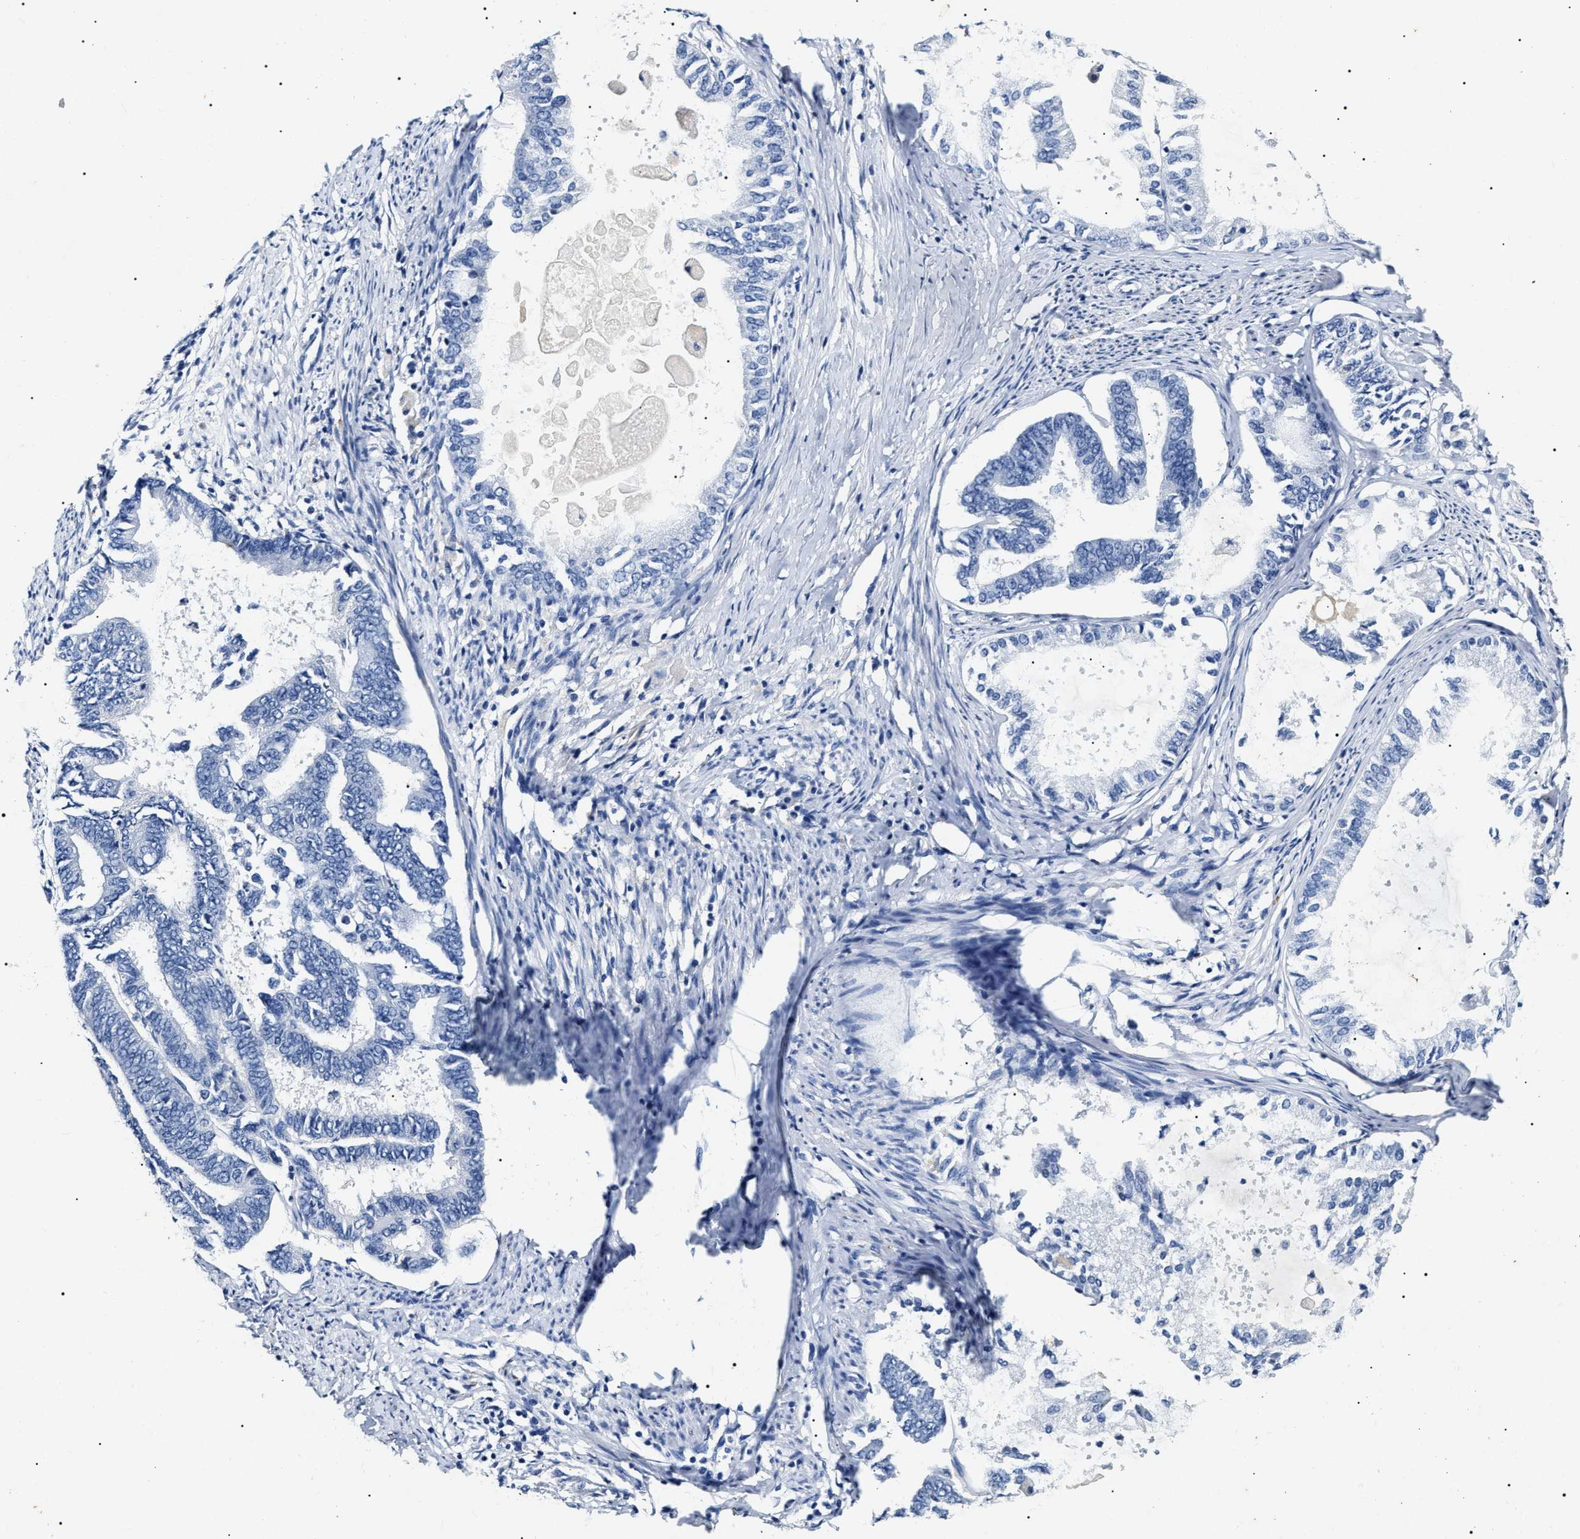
{"staining": {"intensity": "negative", "quantity": "none", "location": "none"}, "tissue": "endometrial cancer", "cell_type": "Tumor cells", "image_type": "cancer", "snomed": [{"axis": "morphology", "description": "Adenocarcinoma, NOS"}, {"axis": "topography", "description": "Endometrium"}], "caption": "DAB (3,3'-diaminobenzidine) immunohistochemical staining of human endometrial cancer reveals no significant expression in tumor cells. (Immunohistochemistry, brightfield microscopy, high magnification).", "gene": "LRRC8E", "patient": {"sex": "female", "age": 86}}